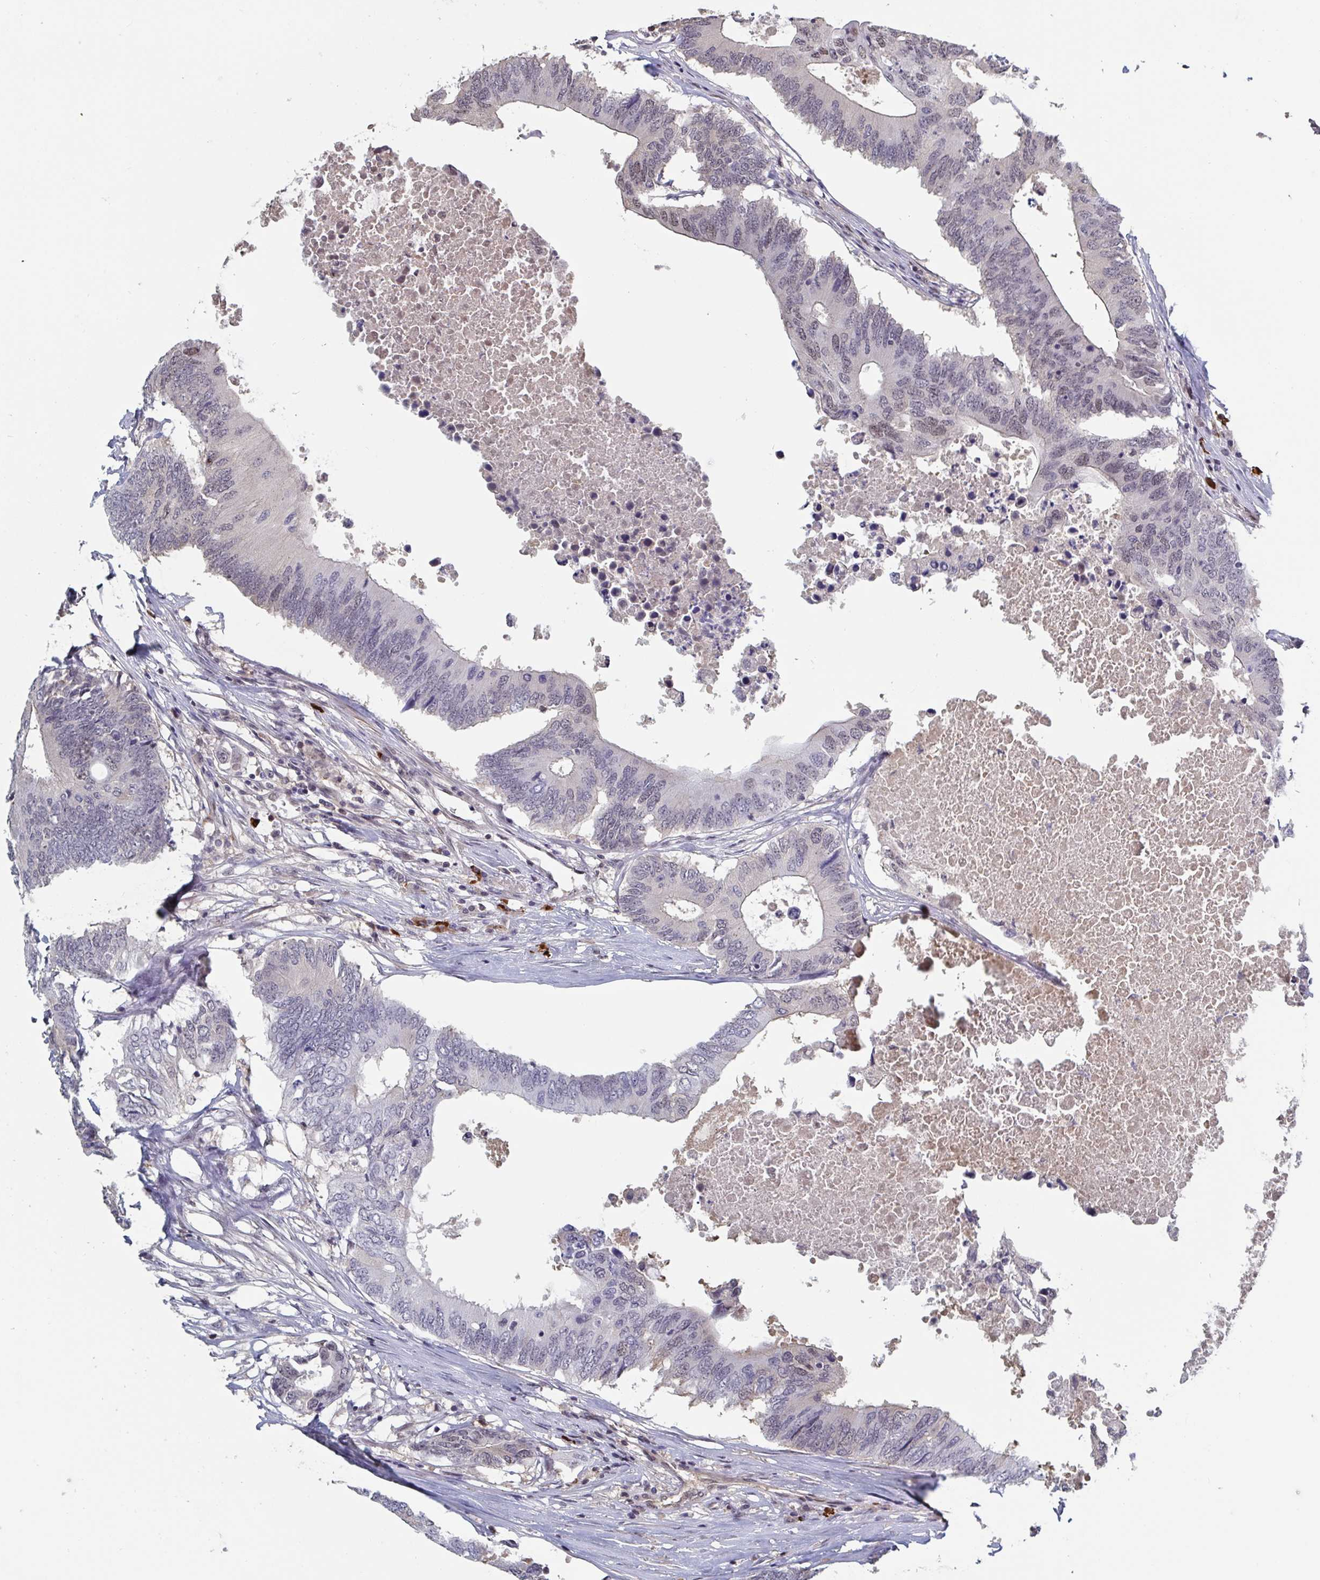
{"staining": {"intensity": "weak", "quantity": "25%-75%", "location": "nuclear"}, "tissue": "colorectal cancer", "cell_type": "Tumor cells", "image_type": "cancer", "snomed": [{"axis": "morphology", "description": "Adenocarcinoma, NOS"}, {"axis": "topography", "description": "Colon"}], "caption": "Protein expression analysis of human colorectal cancer (adenocarcinoma) reveals weak nuclear staining in about 25%-75% of tumor cells.", "gene": "BCL7B", "patient": {"sex": "male", "age": 71}}